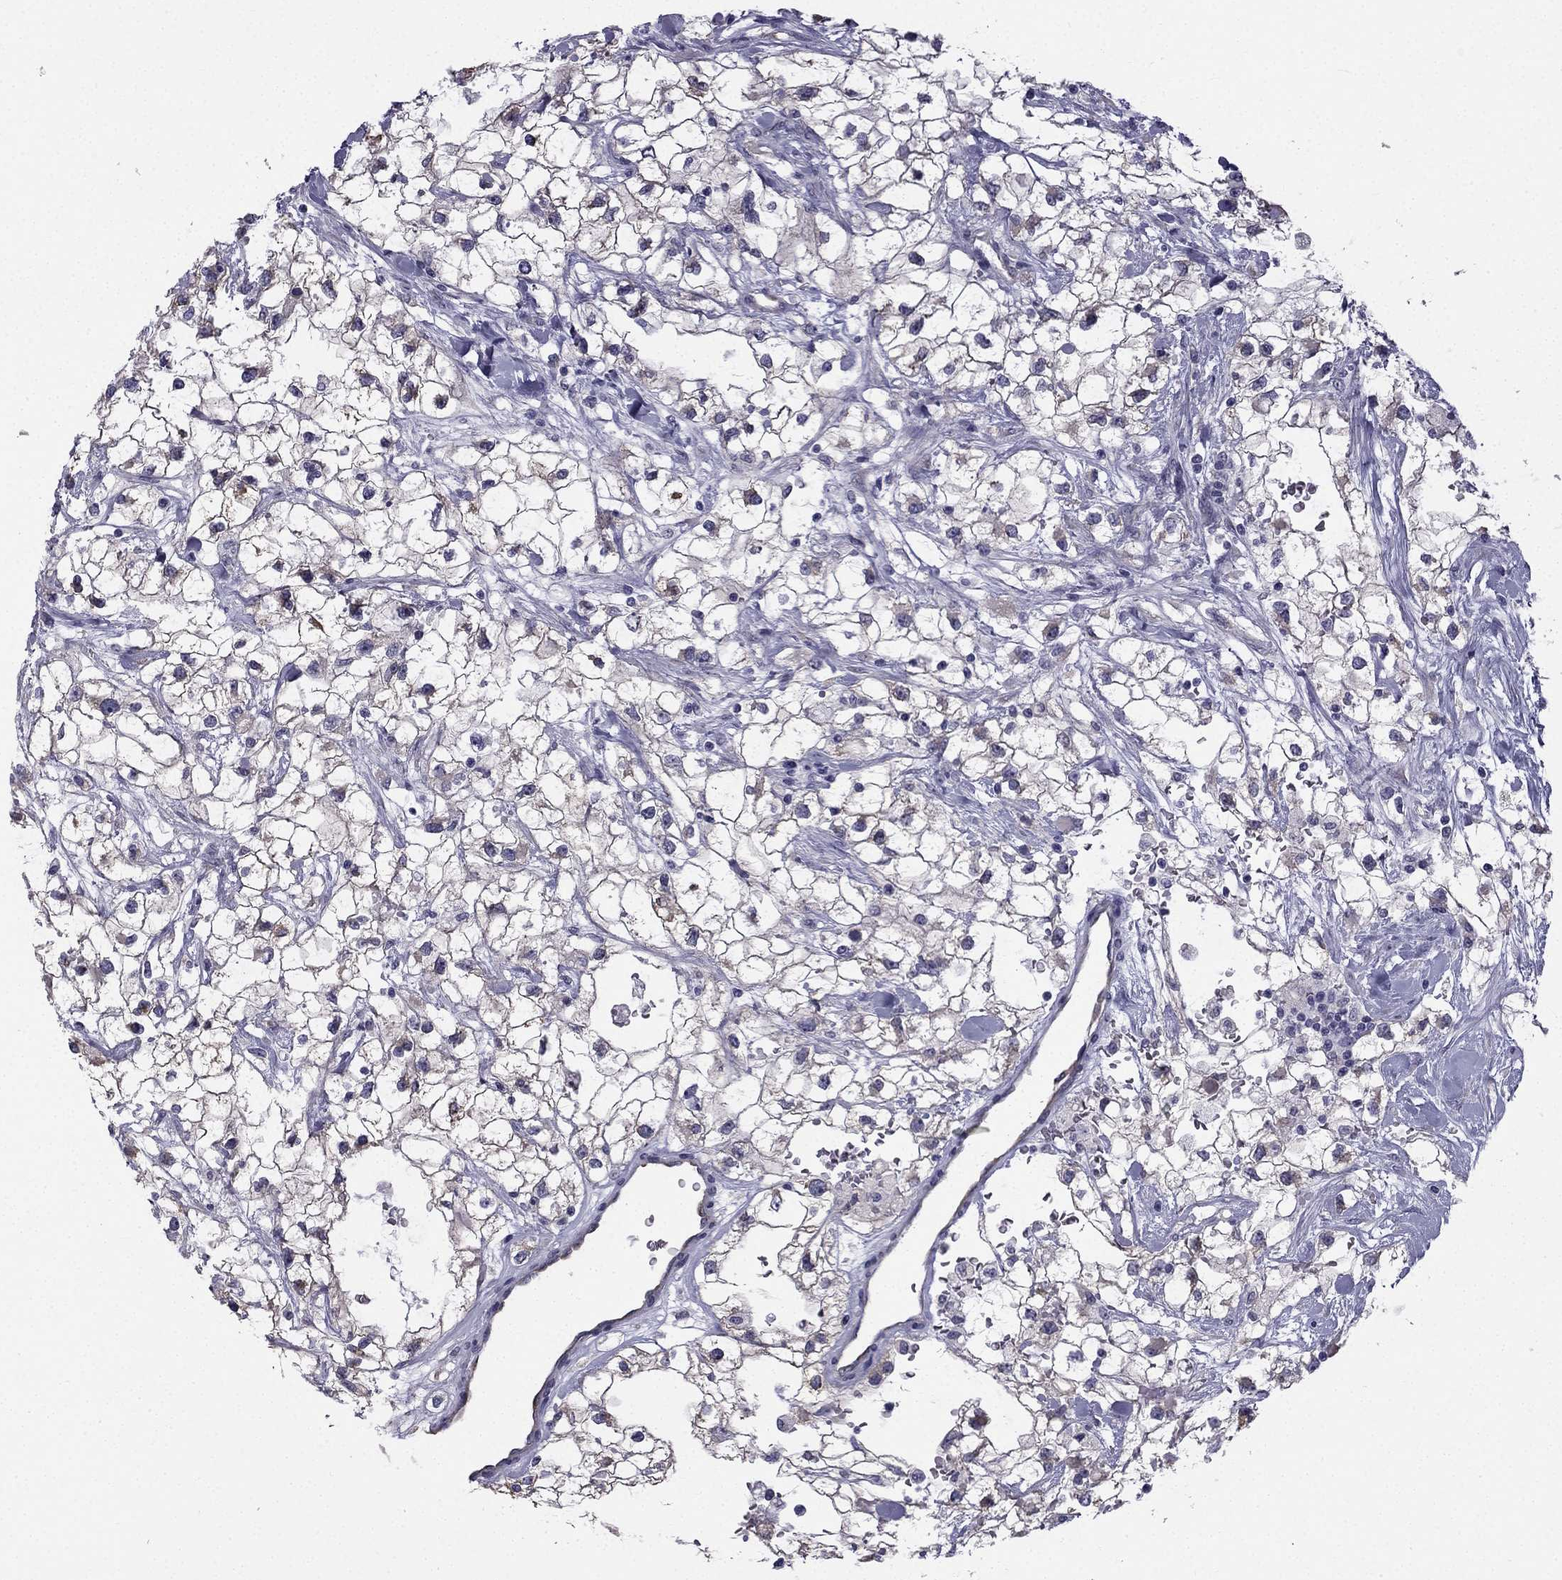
{"staining": {"intensity": "negative", "quantity": "none", "location": "none"}, "tissue": "renal cancer", "cell_type": "Tumor cells", "image_type": "cancer", "snomed": [{"axis": "morphology", "description": "Adenocarcinoma, NOS"}, {"axis": "topography", "description": "Kidney"}], "caption": "Tumor cells show no significant protein expression in renal adenocarcinoma.", "gene": "CCDC40", "patient": {"sex": "male", "age": 59}}